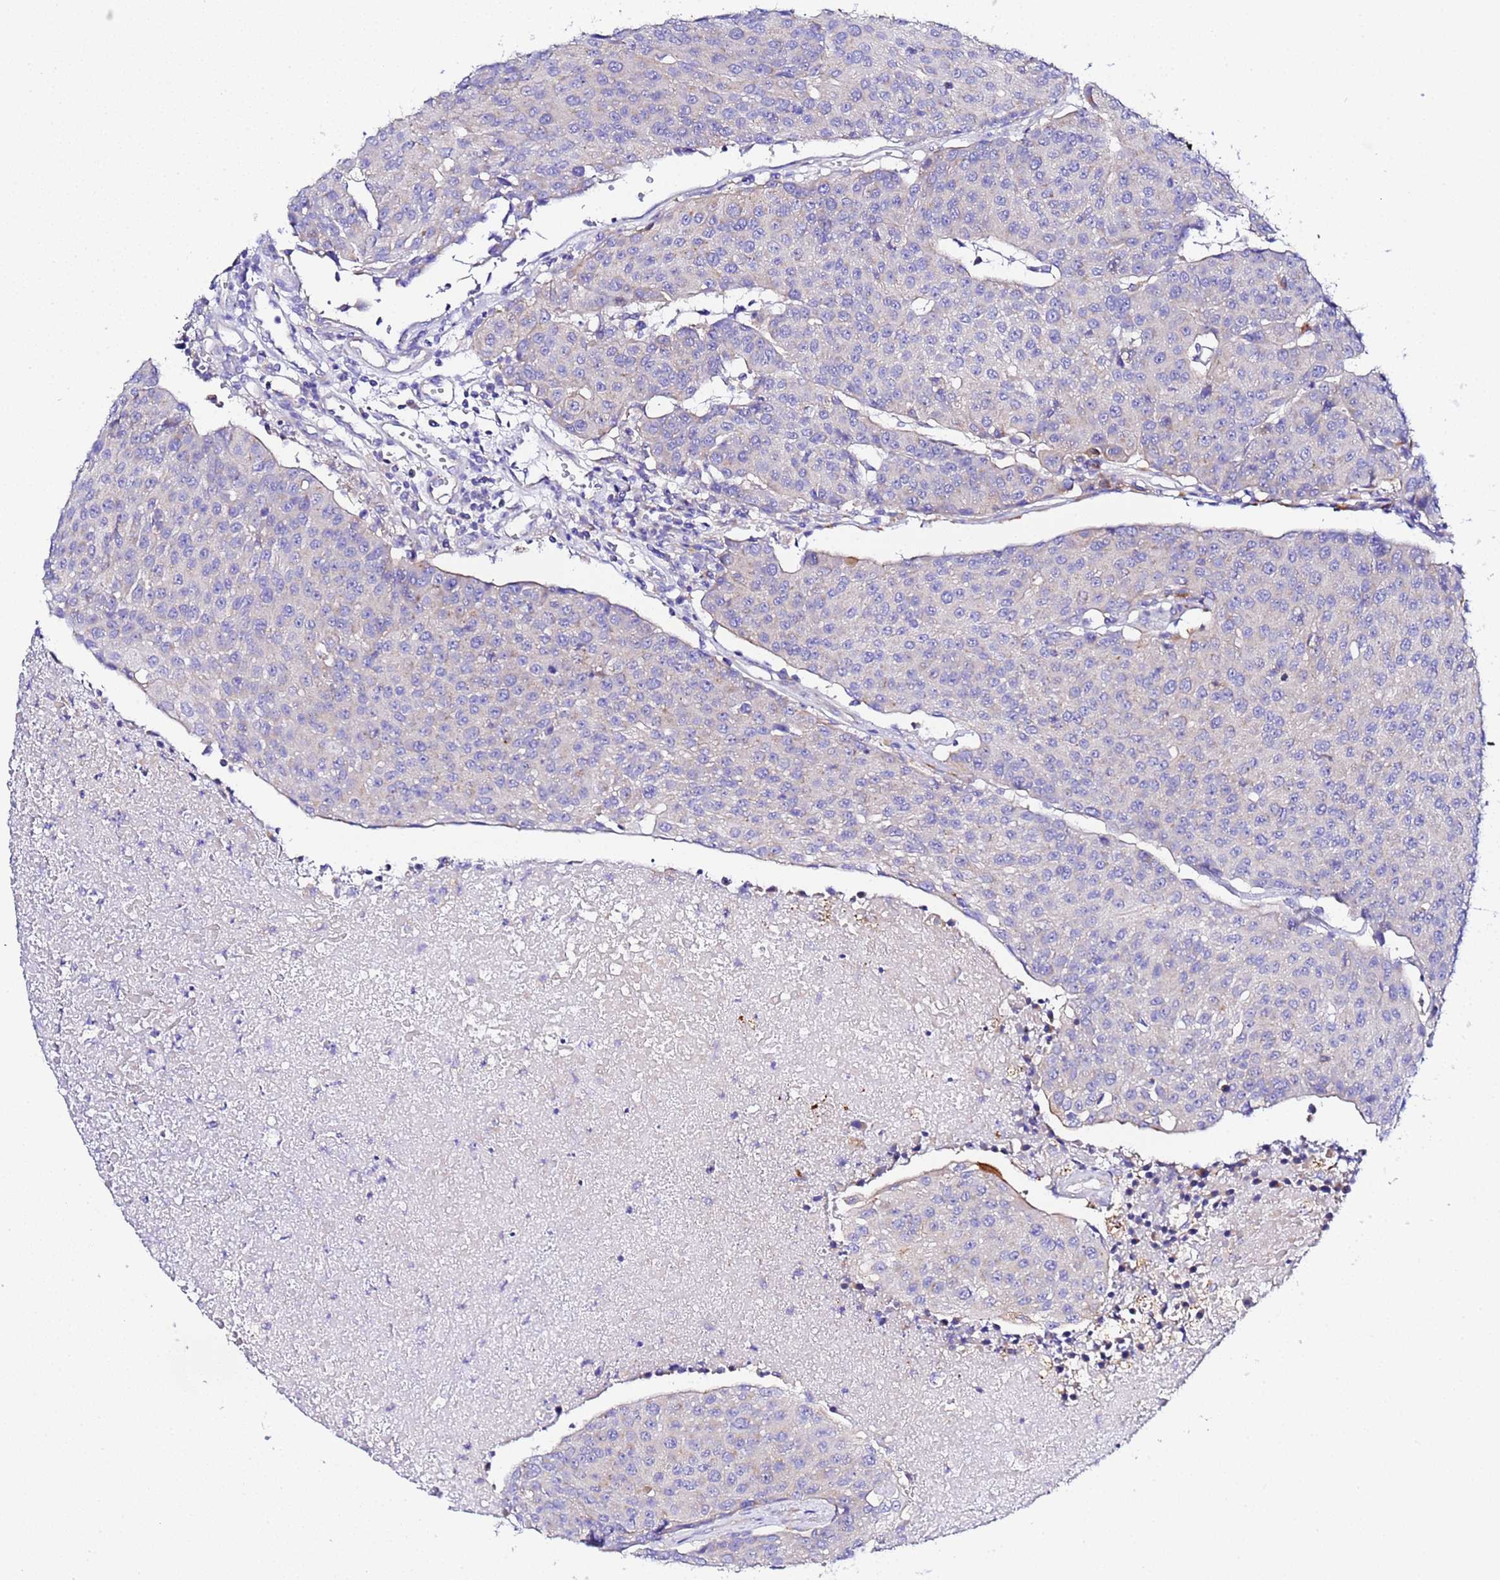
{"staining": {"intensity": "negative", "quantity": "none", "location": "none"}, "tissue": "urothelial cancer", "cell_type": "Tumor cells", "image_type": "cancer", "snomed": [{"axis": "morphology", "description": "Urothelial carcinoma, High grade"}, {"axis": "topography", "description": "Urinary bladder"}], "caption": "IHC histopathology image of neoplastic tissue: human high-grade urothelial carcinoma stained with DAB (3,3'-diaminobenzidine) shows no significant protein staining in tumor cells. (DAB (3,3'-diaminobenzidine) IHC with hematoxylin counter stain).", "gene": "VTI1B", "patient": {"sex": "female", "age": 85}}